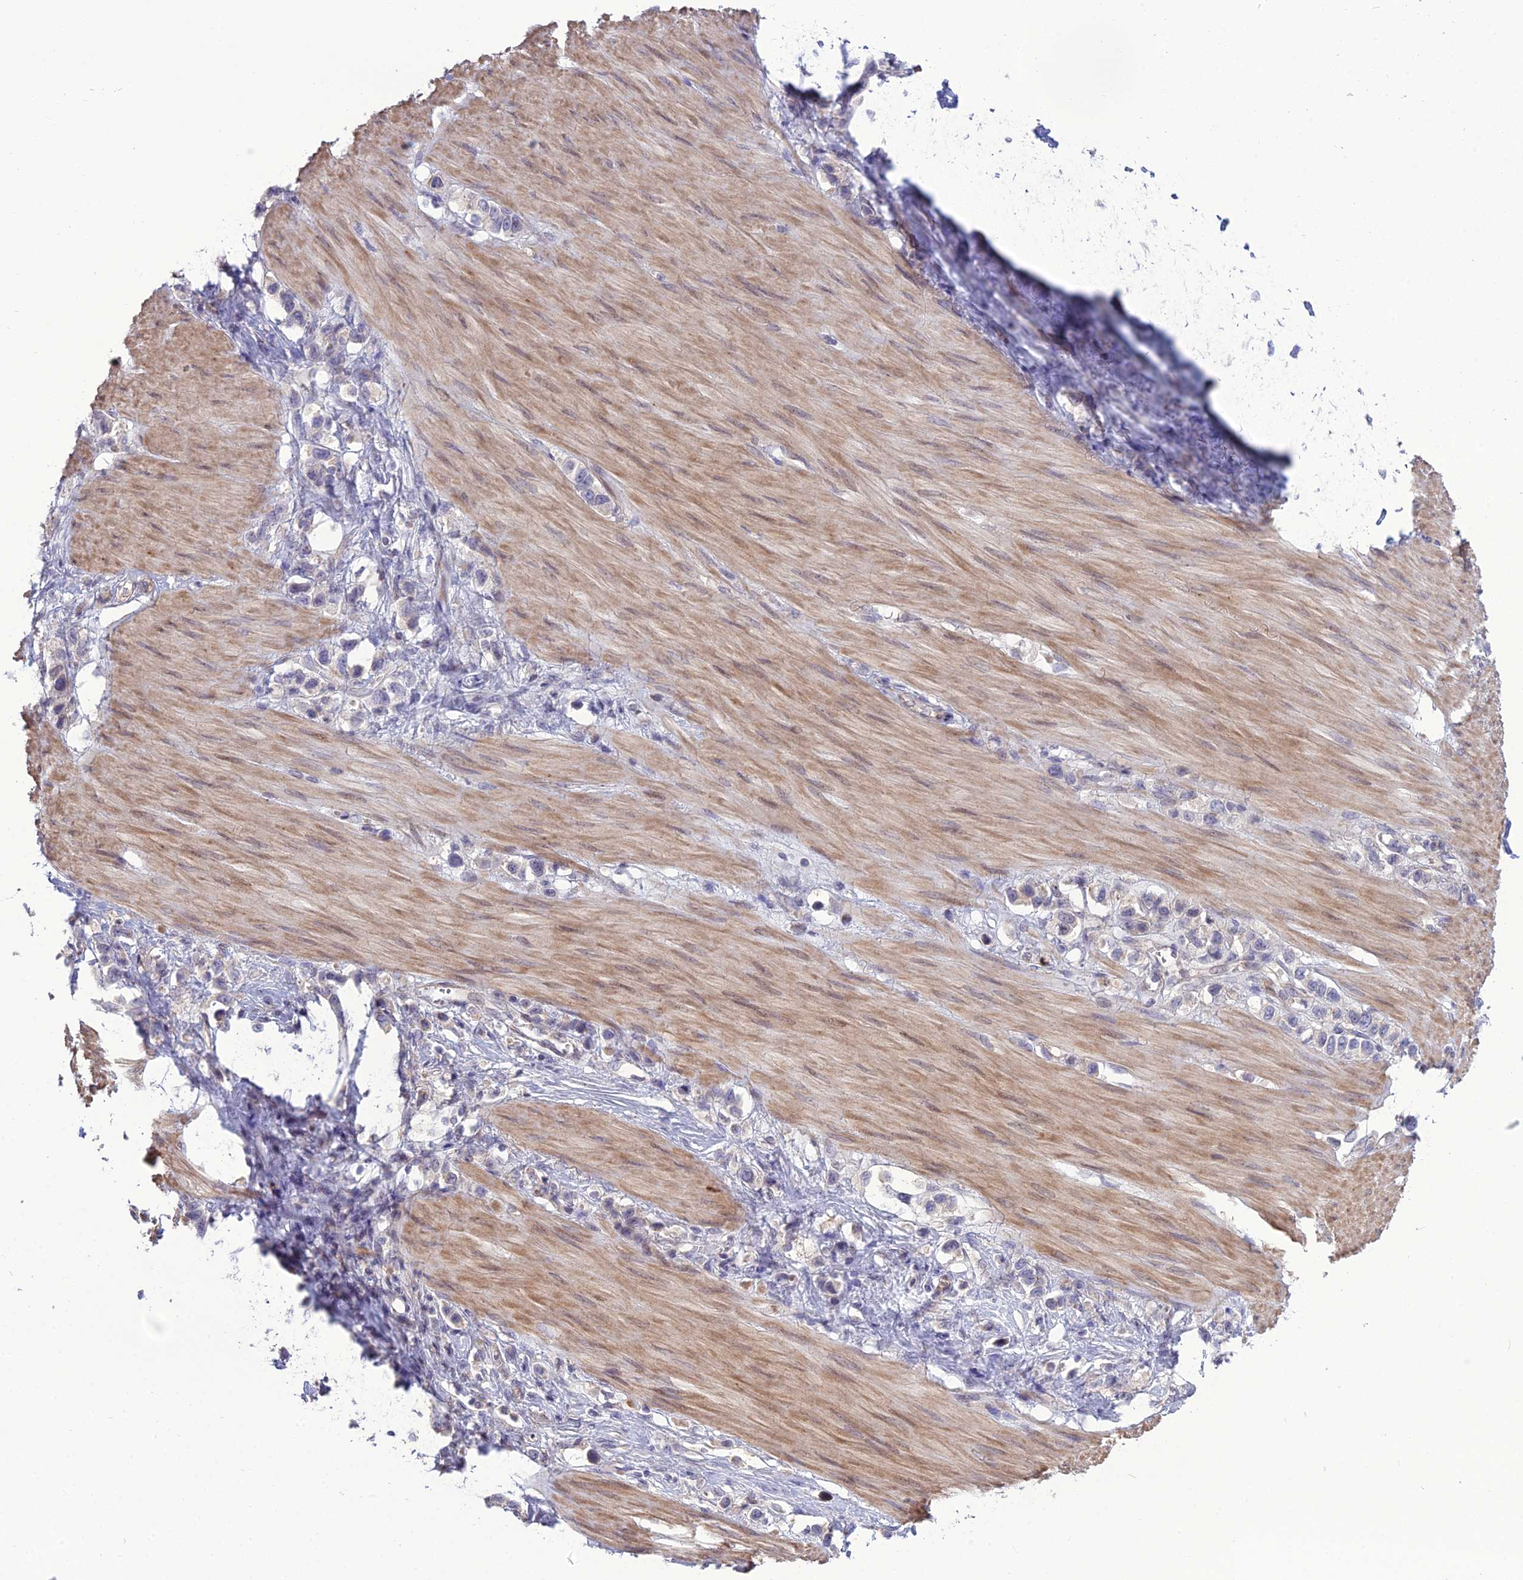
{"staining": {"intensity": "negative", "quantity": "none", "location": "none"}, "tissue": "stomach cancer", "cell_type": "Tumor cells", "image_type": "cancer", "snomed": [{"axis": "morphology", "description": "Adenocarcinoma, NOS"}, {"axis": "topography", "description": "Stomach"}], "caption": "Tumor cells show no significant protein positivity in stomach adenocarcinoma. (Brightfield microscopy of DAB (3,3'-diaminobenzidine) immunohistochemistry (IHC) at high magnification).", "gene": "TSPYL2", "patient": {"sex": "female", "age": 65}}